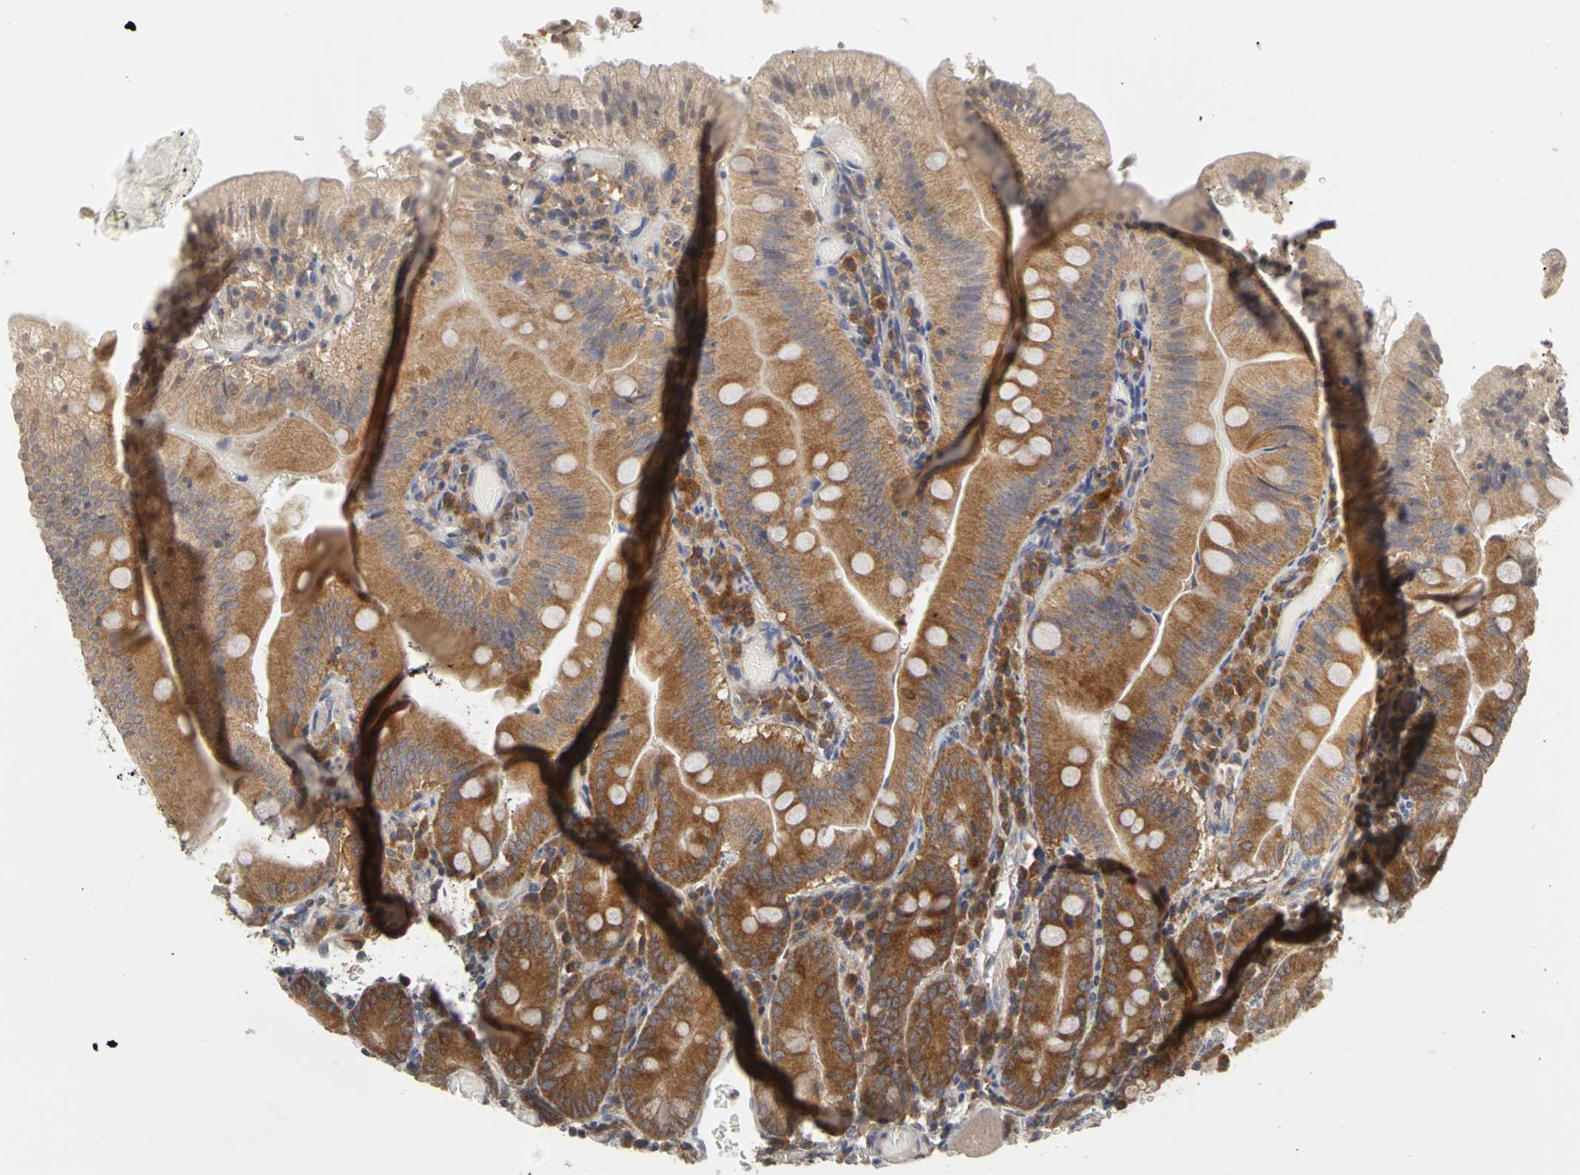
{"staining": {"intensity": "moderate", "quantity": ">75%", "location": "cytoplasmic/membranous"}, "tissue": "small intestine", "cell_type": "Glandular cells", "image_type": "normal", "snomed": [{"axis": "morphology", "description": "Normal tissue, NOS"}, {"axis": "topography", "description": "Small intestine"}], "caption": "Immunohistochemistry staining of unremarkable small intestine, which shows medium levels of moderate cytoplasmic/membranous staining in approximately >75% of glandular cells indicating moderate cytoplasmic/membranous protein staining. The staining was performed using DAB (3,3'-diaminobenzidine) (brown) for protein detection and nuclei were counterstained in hematoxylin (blue).", "gene": "IRAK1", "patient": {"sex": "male", "age": 71}}